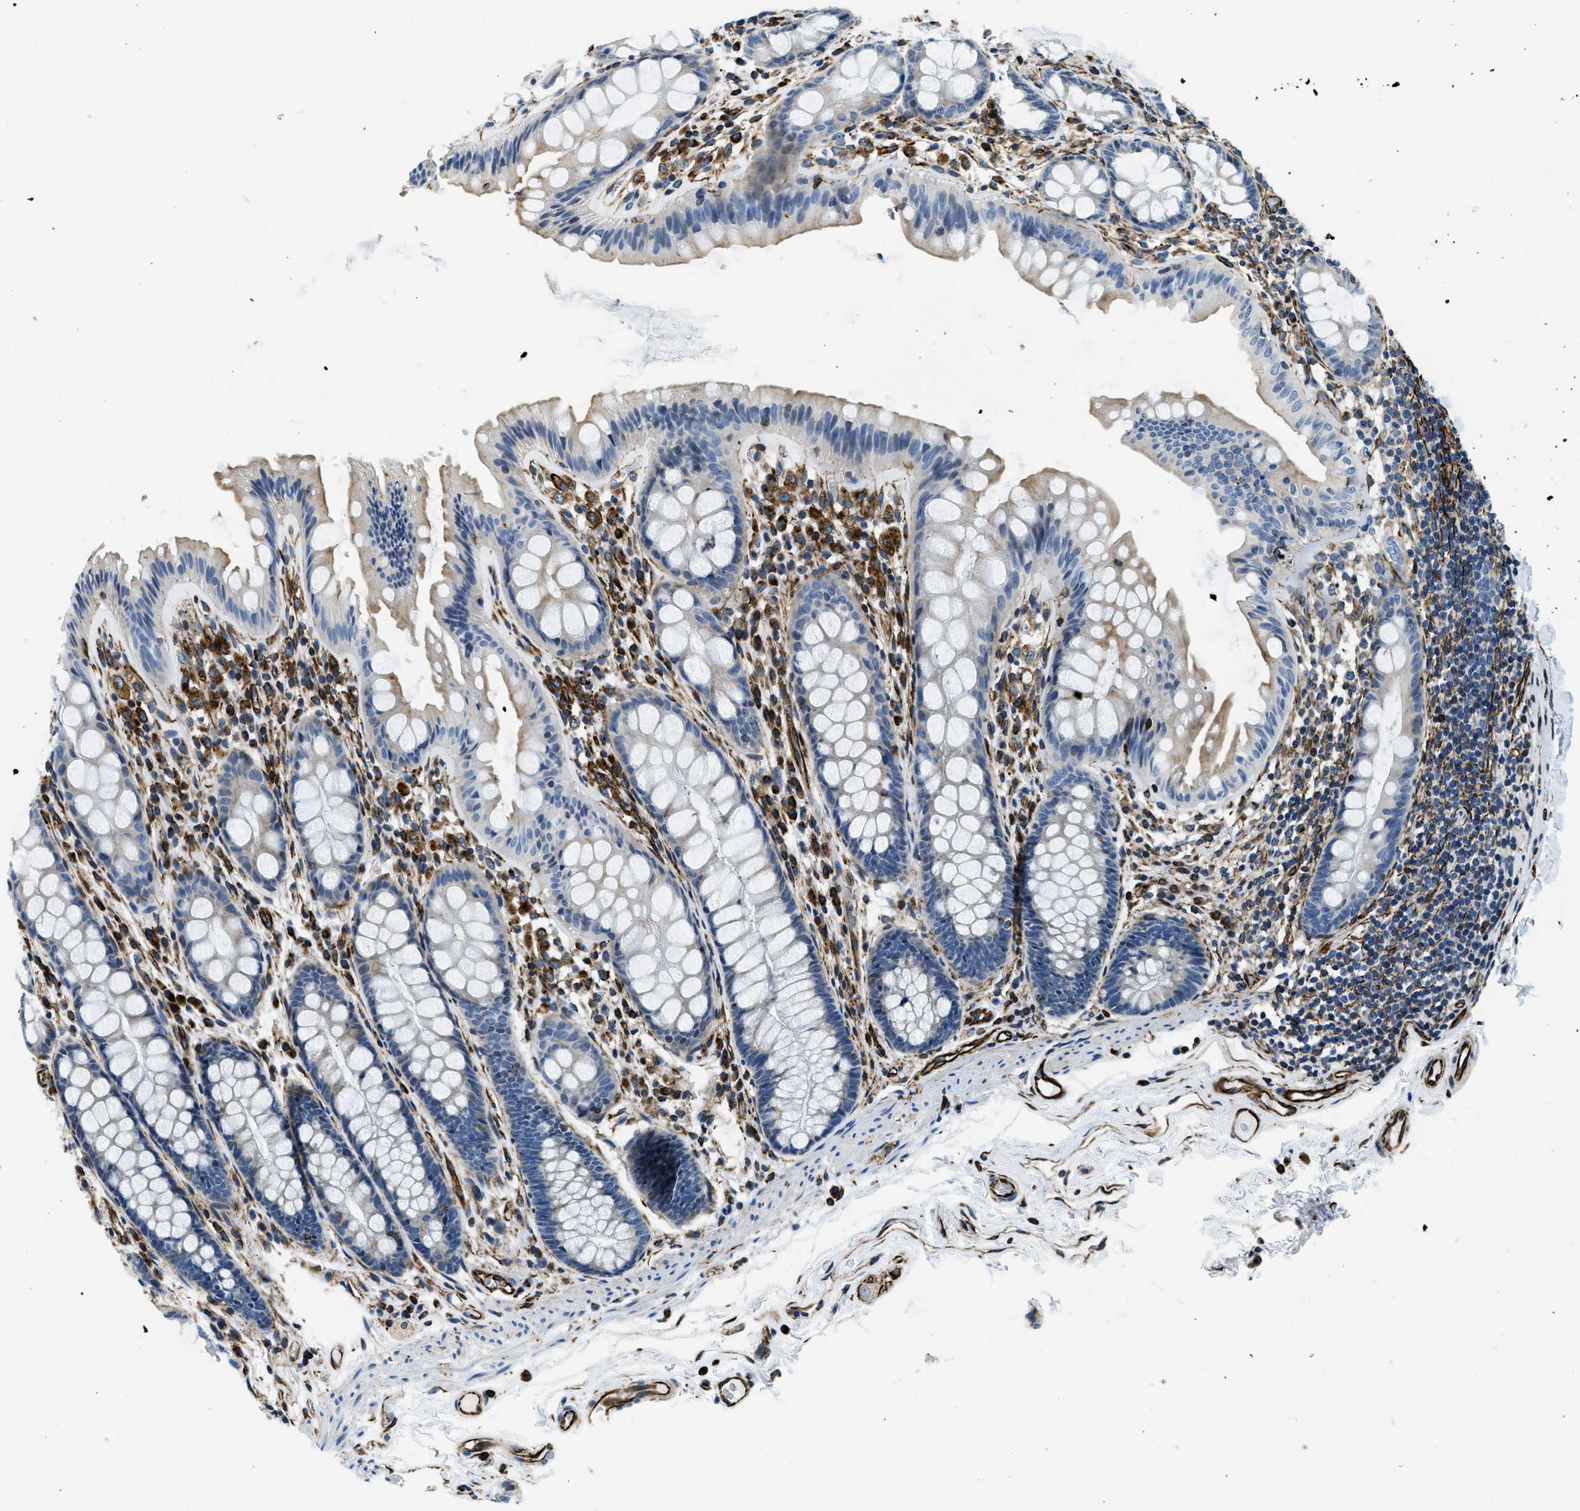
{"staining": {"intensity": "strong", "quantity": ">75%", "location": "cytoplasmic/membranous"}, "tissue": "colon", "cell_type": "Endothelial cells", "image_type": "normal", "snomed": [{"axis": "morphology", "description": "Normal tissue, NOS"}, {"axis": "topography", "description": "Colon"}], "caption": "Immunohistochemical staining of benign colon shows >75% levels of strong cytoplasmic/membranous protein staining in approximately >75% of endothelial cells. The staining is performed using DAB brown chromogen to label protein expression. The nuclei are counter-stained blue using hematoxylin.", "gene": "GNS", "patient": {"sex": "female", "age": 56}}